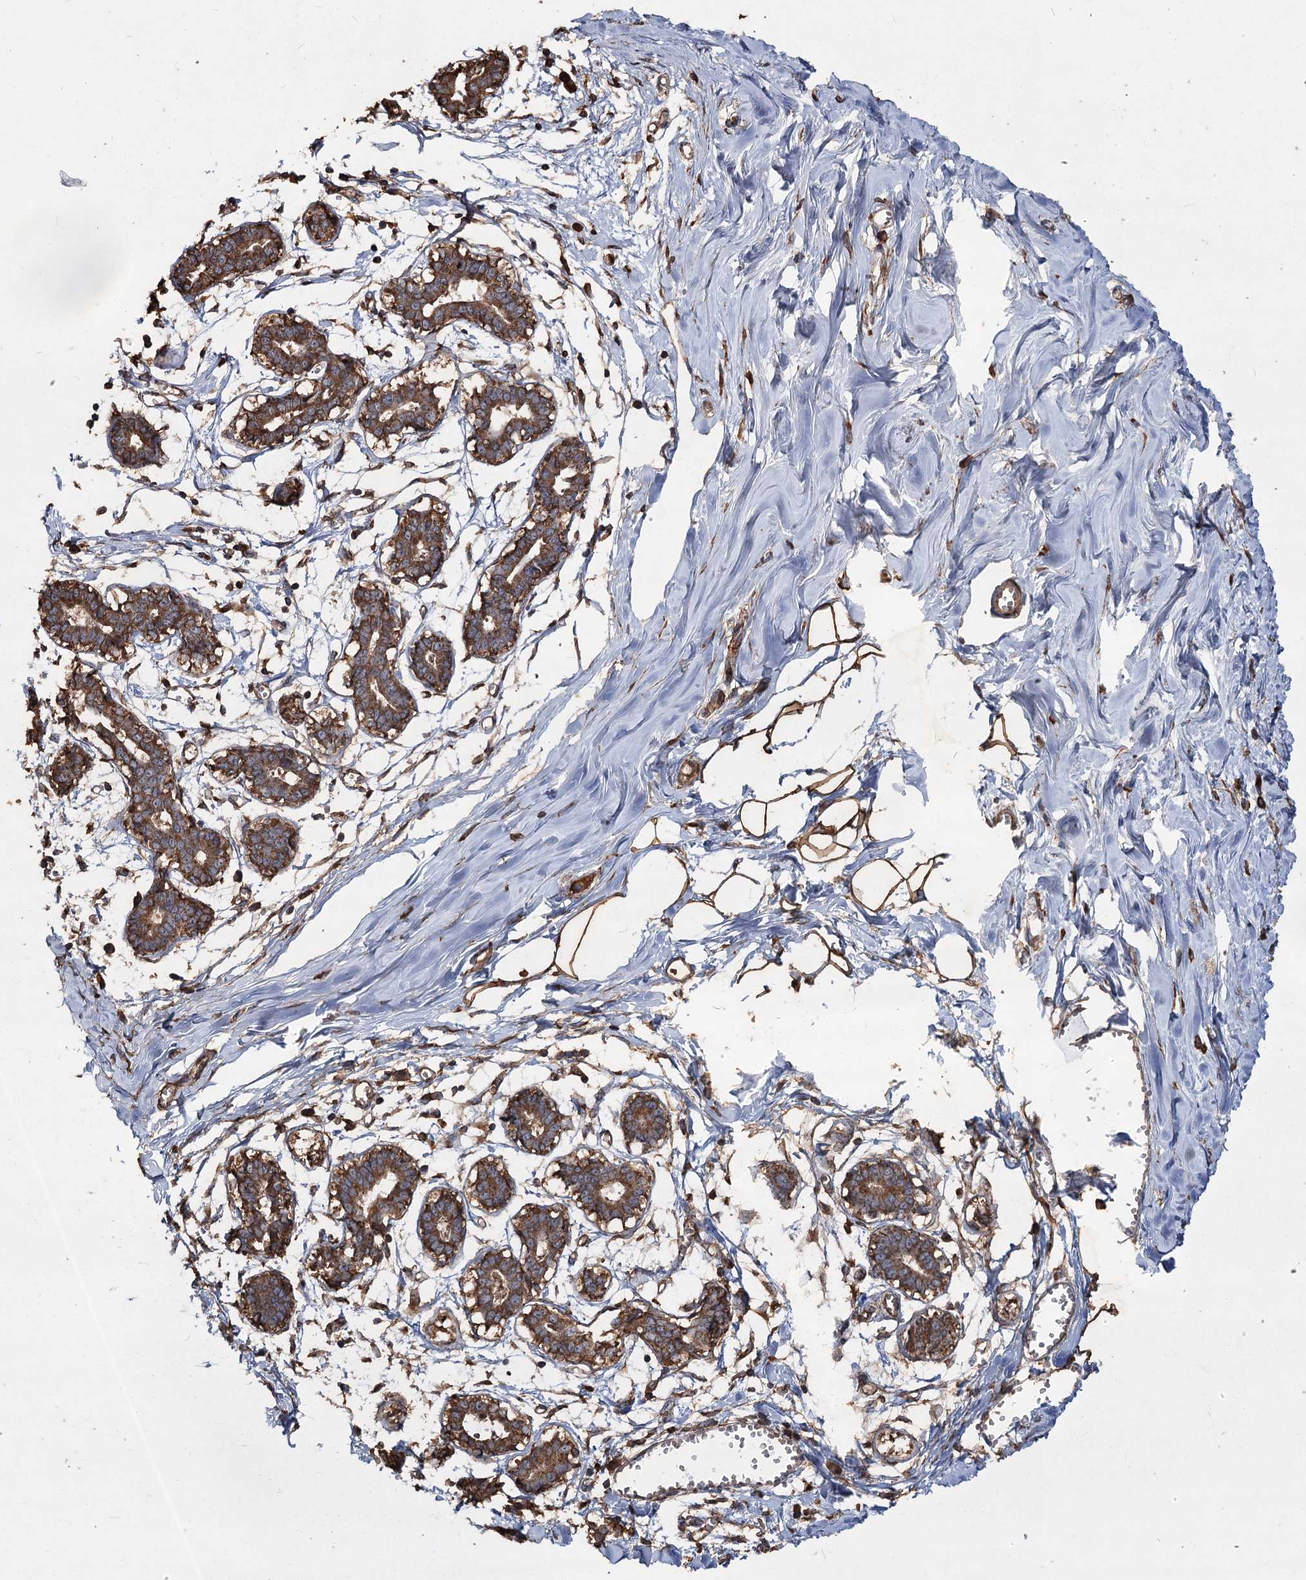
{"staining": {"intensity": "strong", "quantity": ">75%", "location": "cytoplasmic/membranous"}, "tissue": "breast", "cell_type": "Adipocytes", "image_type": "normal", "snomed": [{"axis": "morphology", "description": "Normal tissue, NOS"}, {"axis": "topography", "description": "Breast"}], "caption": "Protein staining of benign breast shows strong cytoplasmic/membranous staining in about >75% of adipocytes. Nuclei are stained in blue.", "gene": "PIK3C2A", "patient": {"sex": "female", "age": 27}}